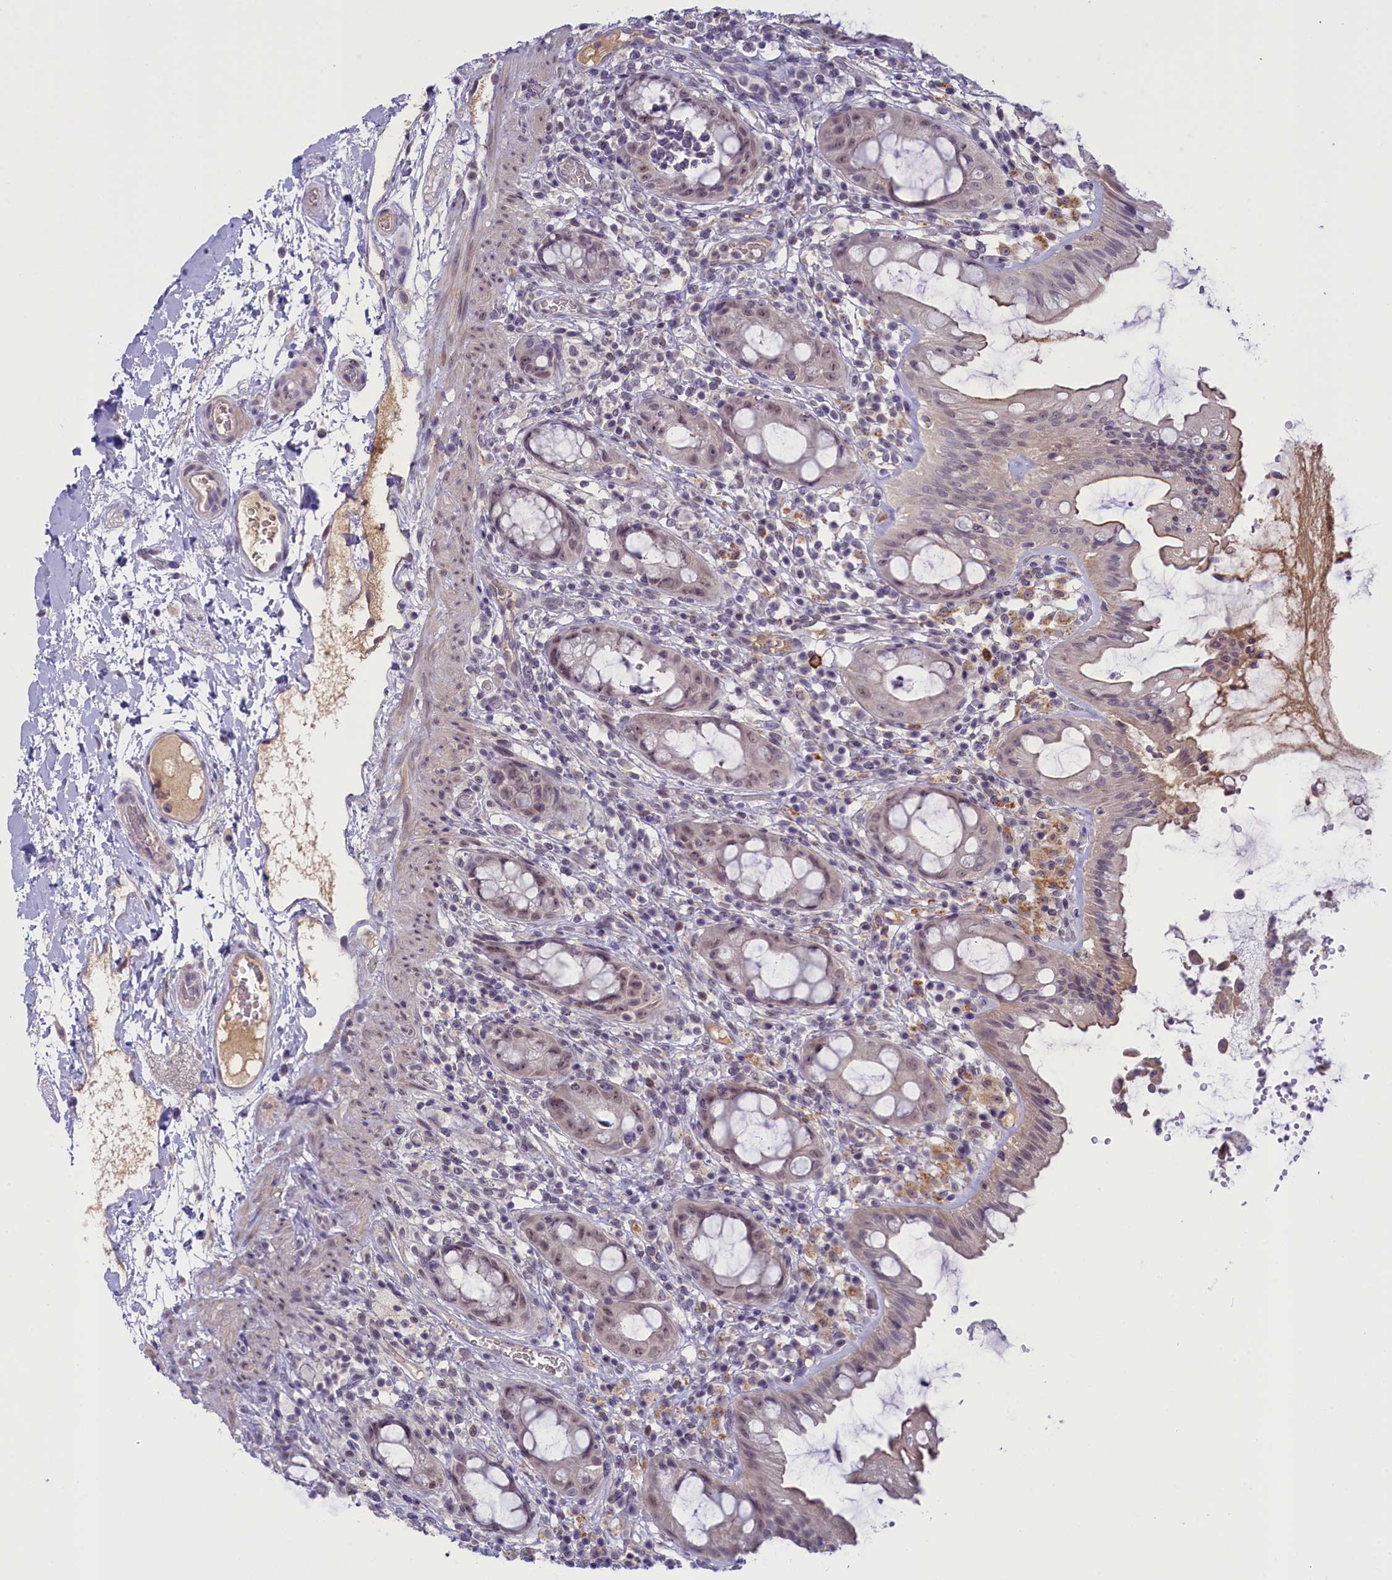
{"staining": {"intensity": "moderate", "quantity": "25%-75%", "location": "nuclear"}, "tissue": "rectum", "cell_type": "Glandular cells", "image_type": "normal", "snomed": [{"axis": "morphology", "description": "Normal tissue, NOS"}, {"axis": "topography", "description": "Rectum"}], "caption": "The micrograph shows a brown stain indicating the presence of a protein in the nuclear of glandular cells in rectum. Nuclei are stained in blue.", "gene": "CRAMP1", "patient": {"sex": "female", "age": 57}}